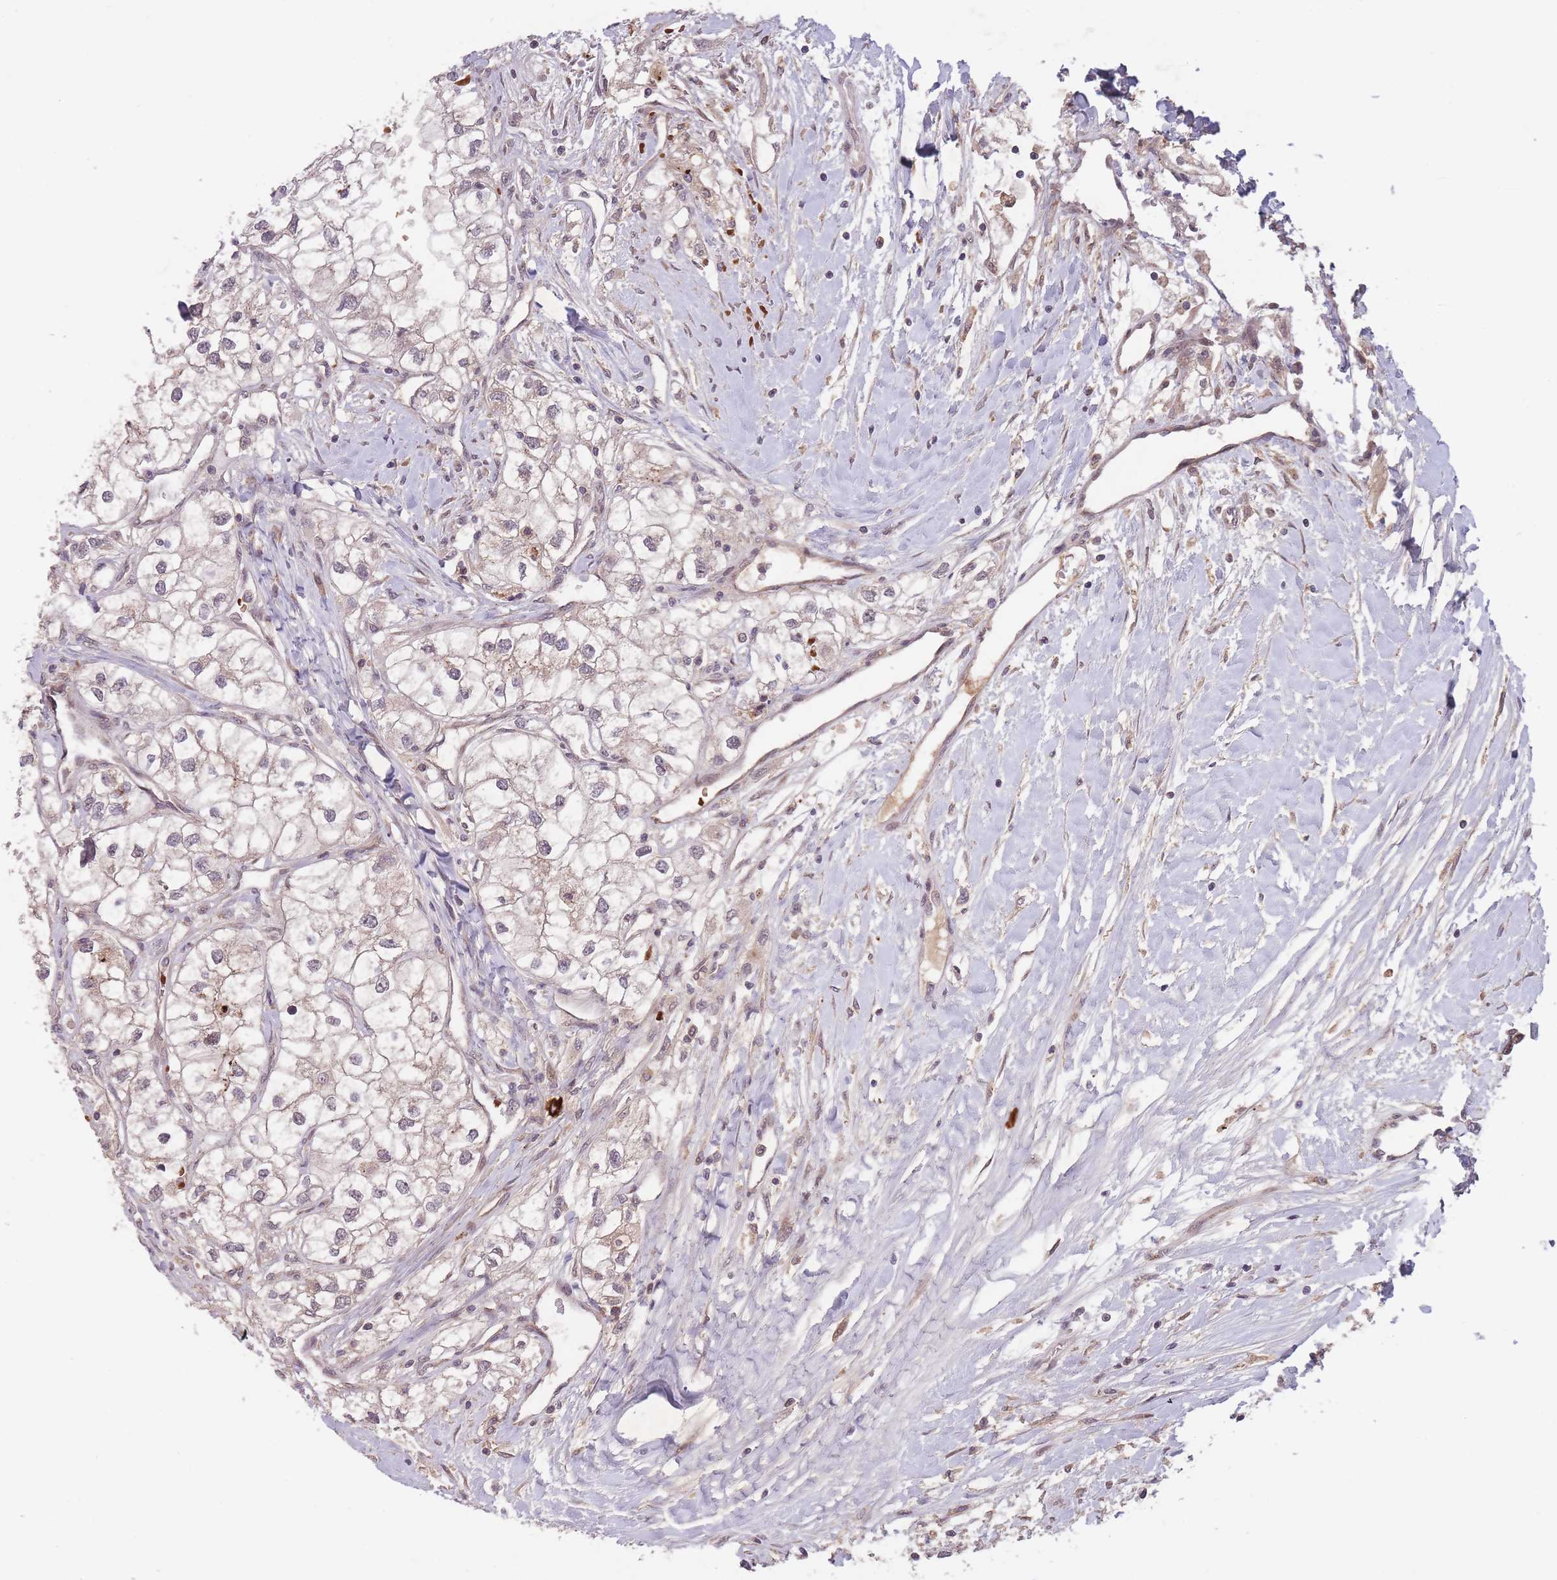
{"staining": {"intensity": "weak", "quantity": "25%-75%", "location": "cytoplasmic/membranous"}, "tissue": "renal cancer", "cell_type": "Tumor cells", "image_type": "cancer", "snomed": [{"axis": "morphology", "description": "Adenocarcinoma, NOS"}, {"axis": "topography", "description": "Kidney"}], "caption": "Immunohistochemistry (IHC) photomicrograph of human adenocarcinoma (renal) stained for a protein (brown), which reveals low levels of weak cytoplasmic/membranous staining in about 25%-75% of tumor cells.", "gene": "SECTM1", "patient": {"sex": "male", "age": 59}}